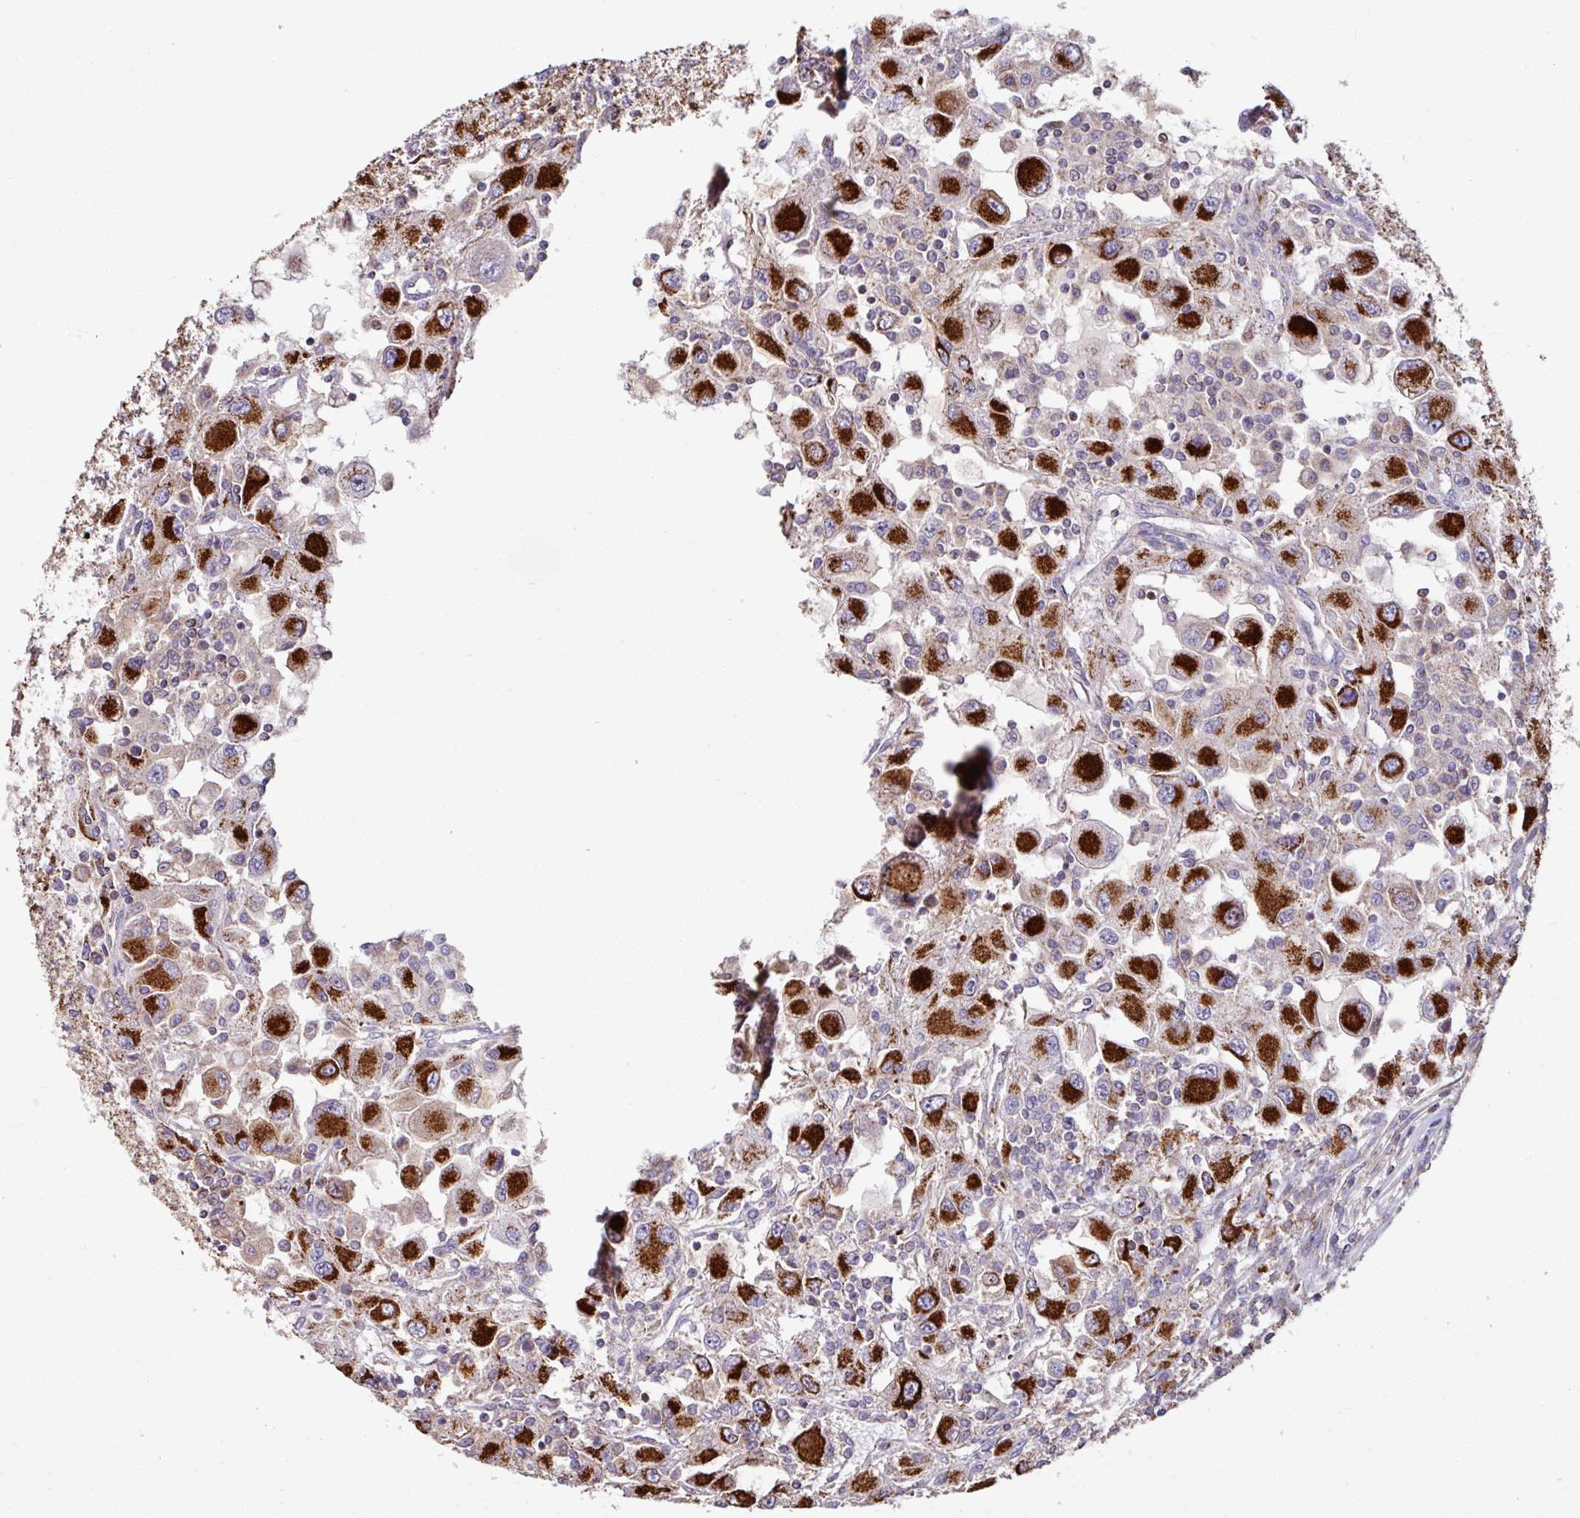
{"staining": {"intensity": "strong", "quantity": "25%-75%", "location": "cytoplasmic/membranous"}, "tissue": "renal cancer", "cell_type": "Tumor cells", "image_type": "cancer", "snomed": [{"axis": "morphology", "description": "Adenocarcinoma, NOS"}, {"axis": "topography", "description": "Kidney"}], "caption": "This histopathology image demonstrates renal cancer stained with immunohistochemistry to label a protein in brown. The cytoplasmic/membranous of tumor cells show strong positivity for the protein. Nuclei are counter-stained blue.", "gene": "OR2D3", "patient": {"sex": "female", "age": 67}}